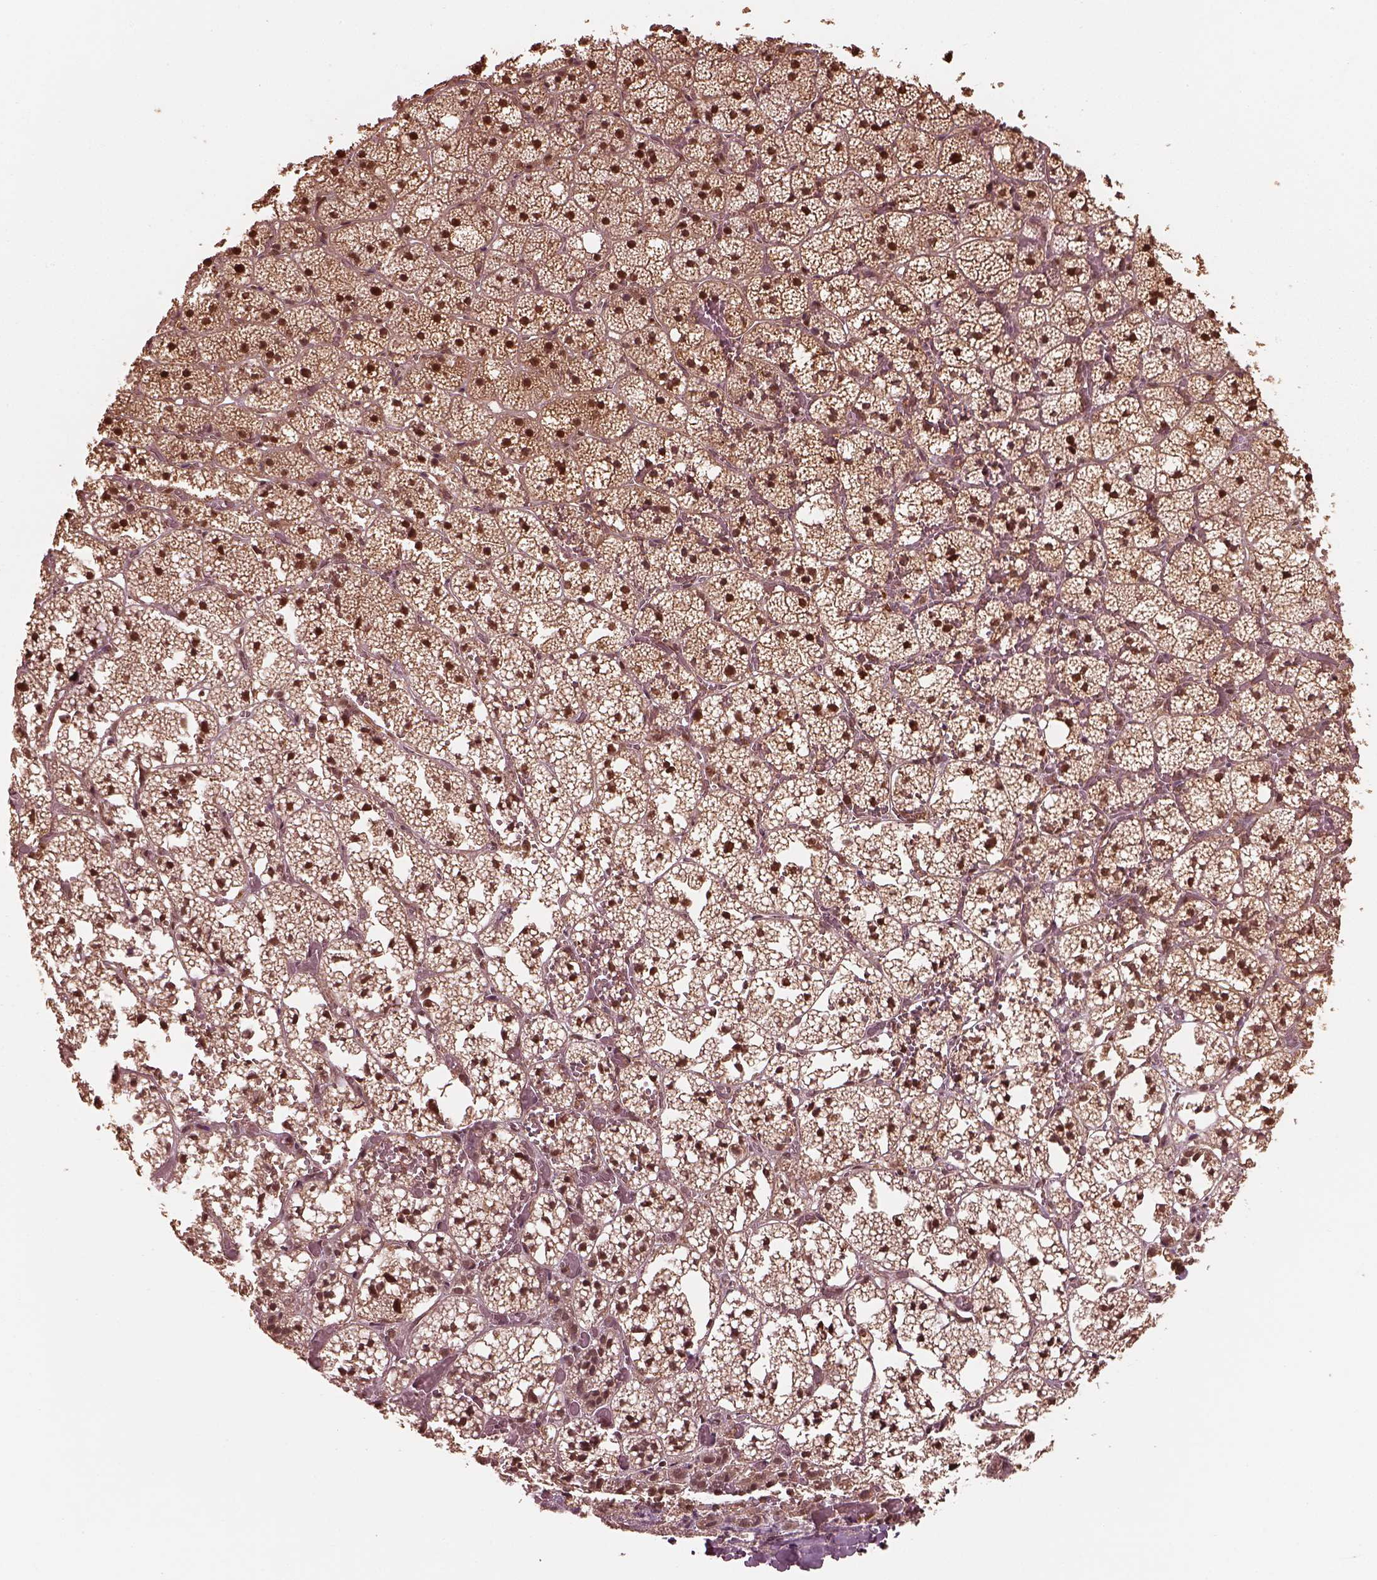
{"staining": {"intensity": "strong", "quantity": ">75%", "location": "cytoplasmic/membranous,nuclear"}, "tissue": "adrenal gland", "cell_type": "Glandular cells", "image_type": "normal", "snomed": [{"axis": "morphology", "description": "Normal tissue, NOS"}, {"axis": "topography", "description": "Adrenal gland"}], "caption": "Brown immunohistochemical staining in benign human adrenal gland displays strong cytoplasmic/membranous,nuclear staining in approximately >75% of glandular cells. (Stains: DAB (3,3'-diaminobenzidine) in brown, nuclei in blue, Microscopy: brightfield microscopy at high magnification).", "gene": "PSMC5", "patient": {"sex": "male", "age": 53}}